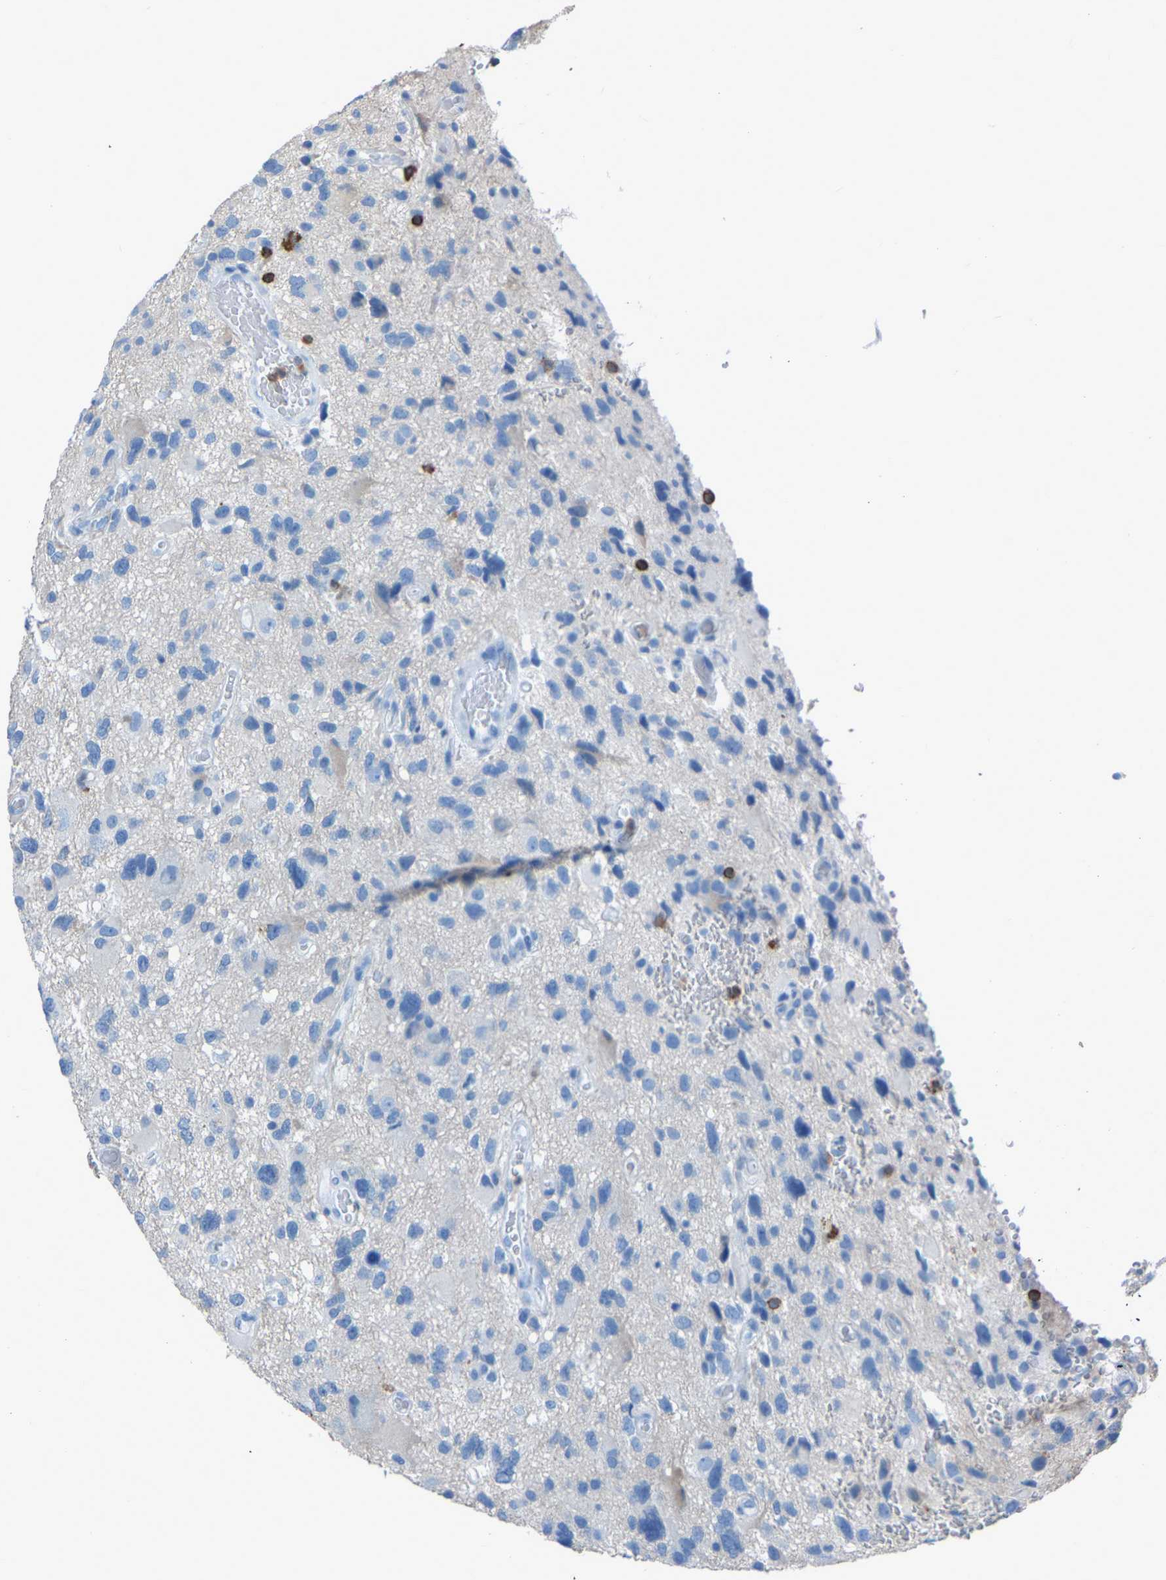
{"staining": {"intensity": "negative", "quantity": "none", "location": "none"}, "tissue": "glioma", "cell_type": "Tumor cells", "image_type": "cancer", "snomed": [{"axis": "morphology", "description": "Glioma, malignant, High grade"}, {"axis": "topography", "description": "Brain"}], "caption": "The immunohistochemistry micrograph has no significant positivity in tumor cells of malignant glioma (high-grade) tissue. (DAB (3,3'-diaminobenzidine) IHC, high magnification).", "gene": "LSP1", "patient": {"sex": "male", "age": 33}}